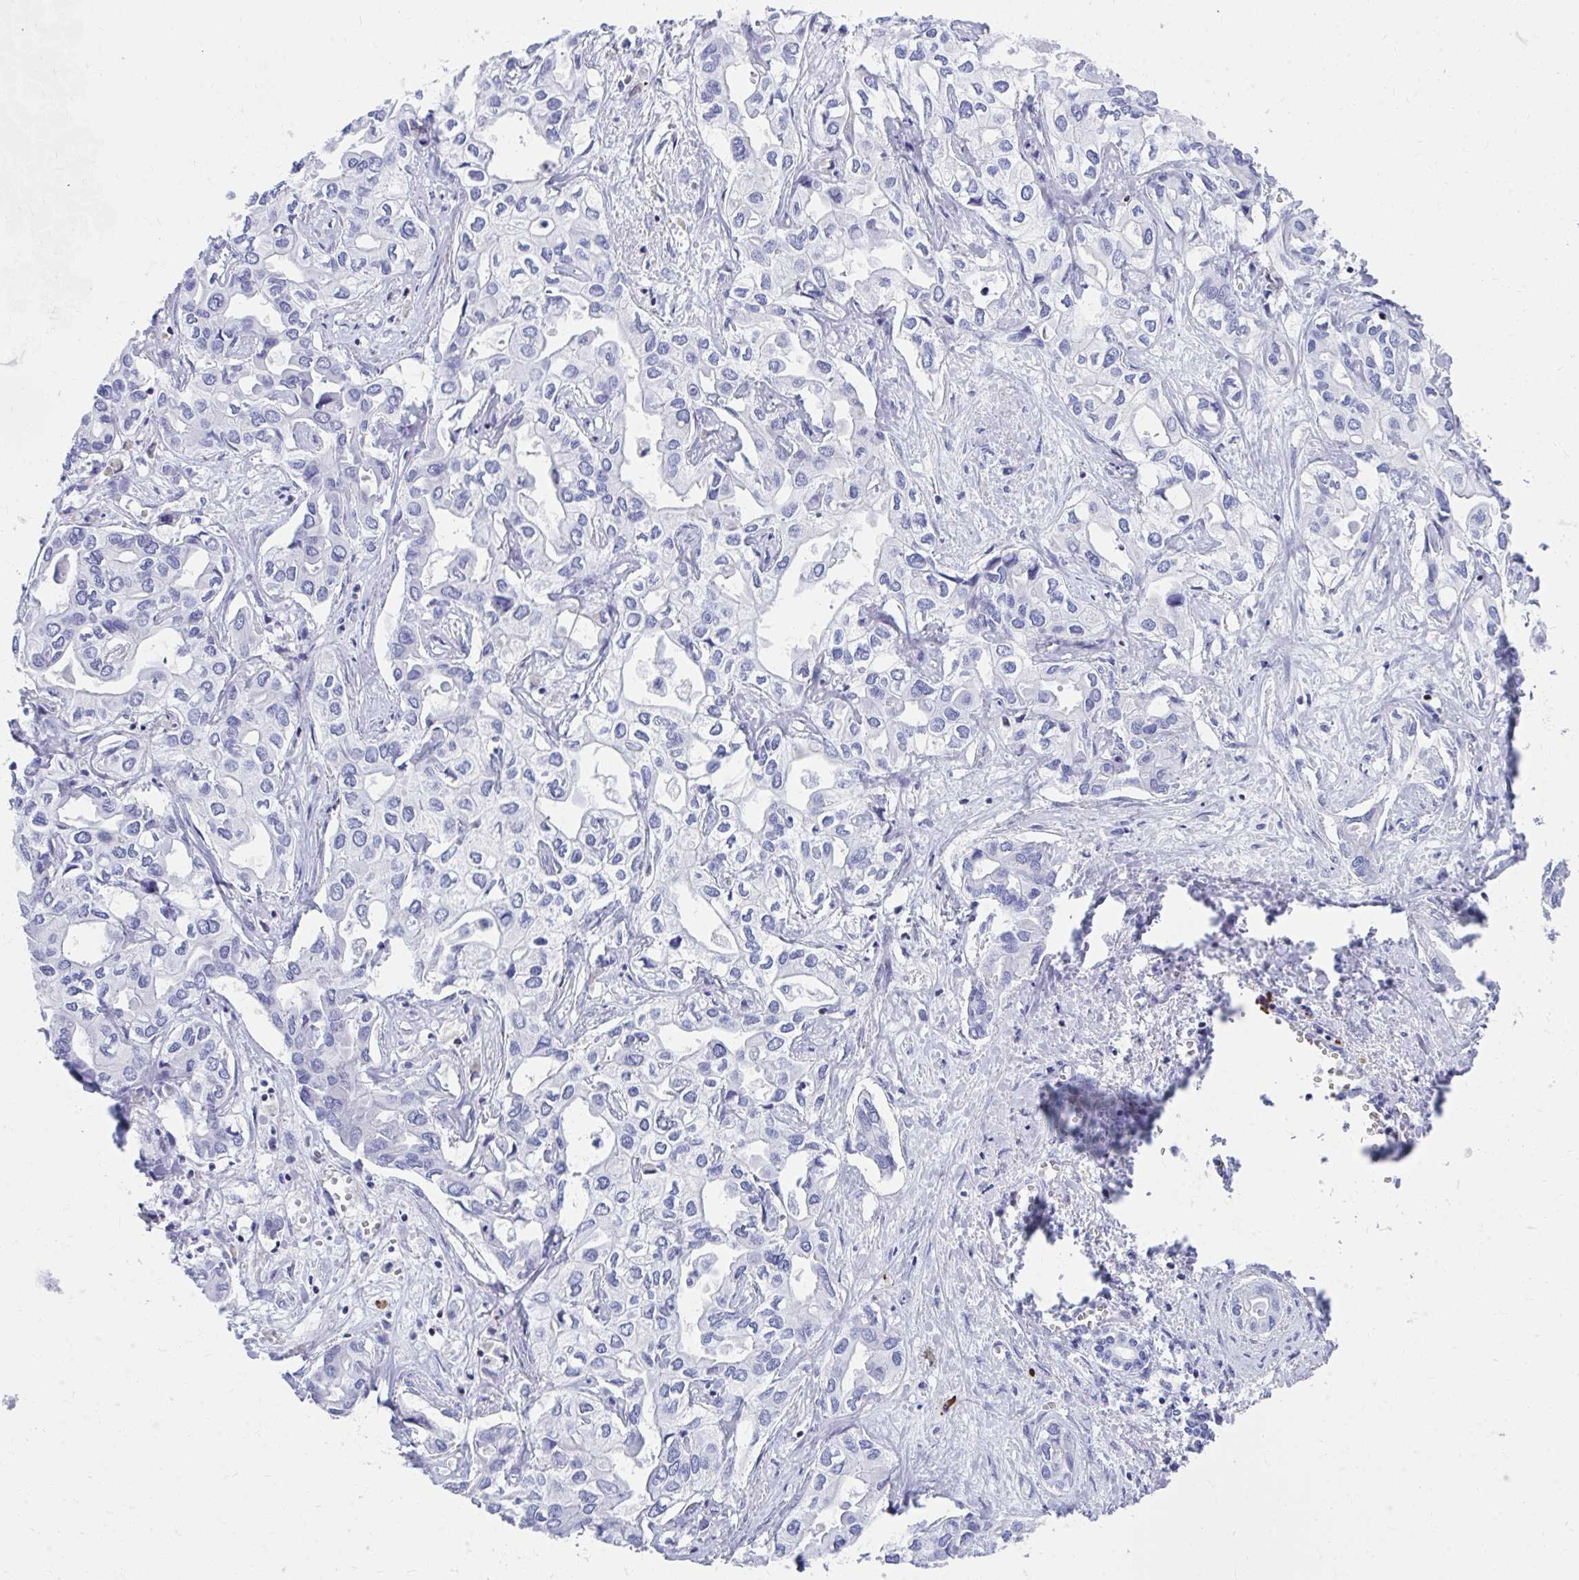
{"staining": {"intensity": "negative", "quantity": "none", "location": "none"}, "tissue": "liver cancer", "cell_type": "Tumor cells", "image_type": "cancer", "snomed": [{"axis": "morphology", "description": "Cholangiocarcinoma"}, {"axis": "topography", "description": "Liver"}], "caption": "Tumor cells show no significant positivity in liver cholangiocarcinoma.", "gene": "RUNX3", "patient": {"sex": "female", "age": 64}}